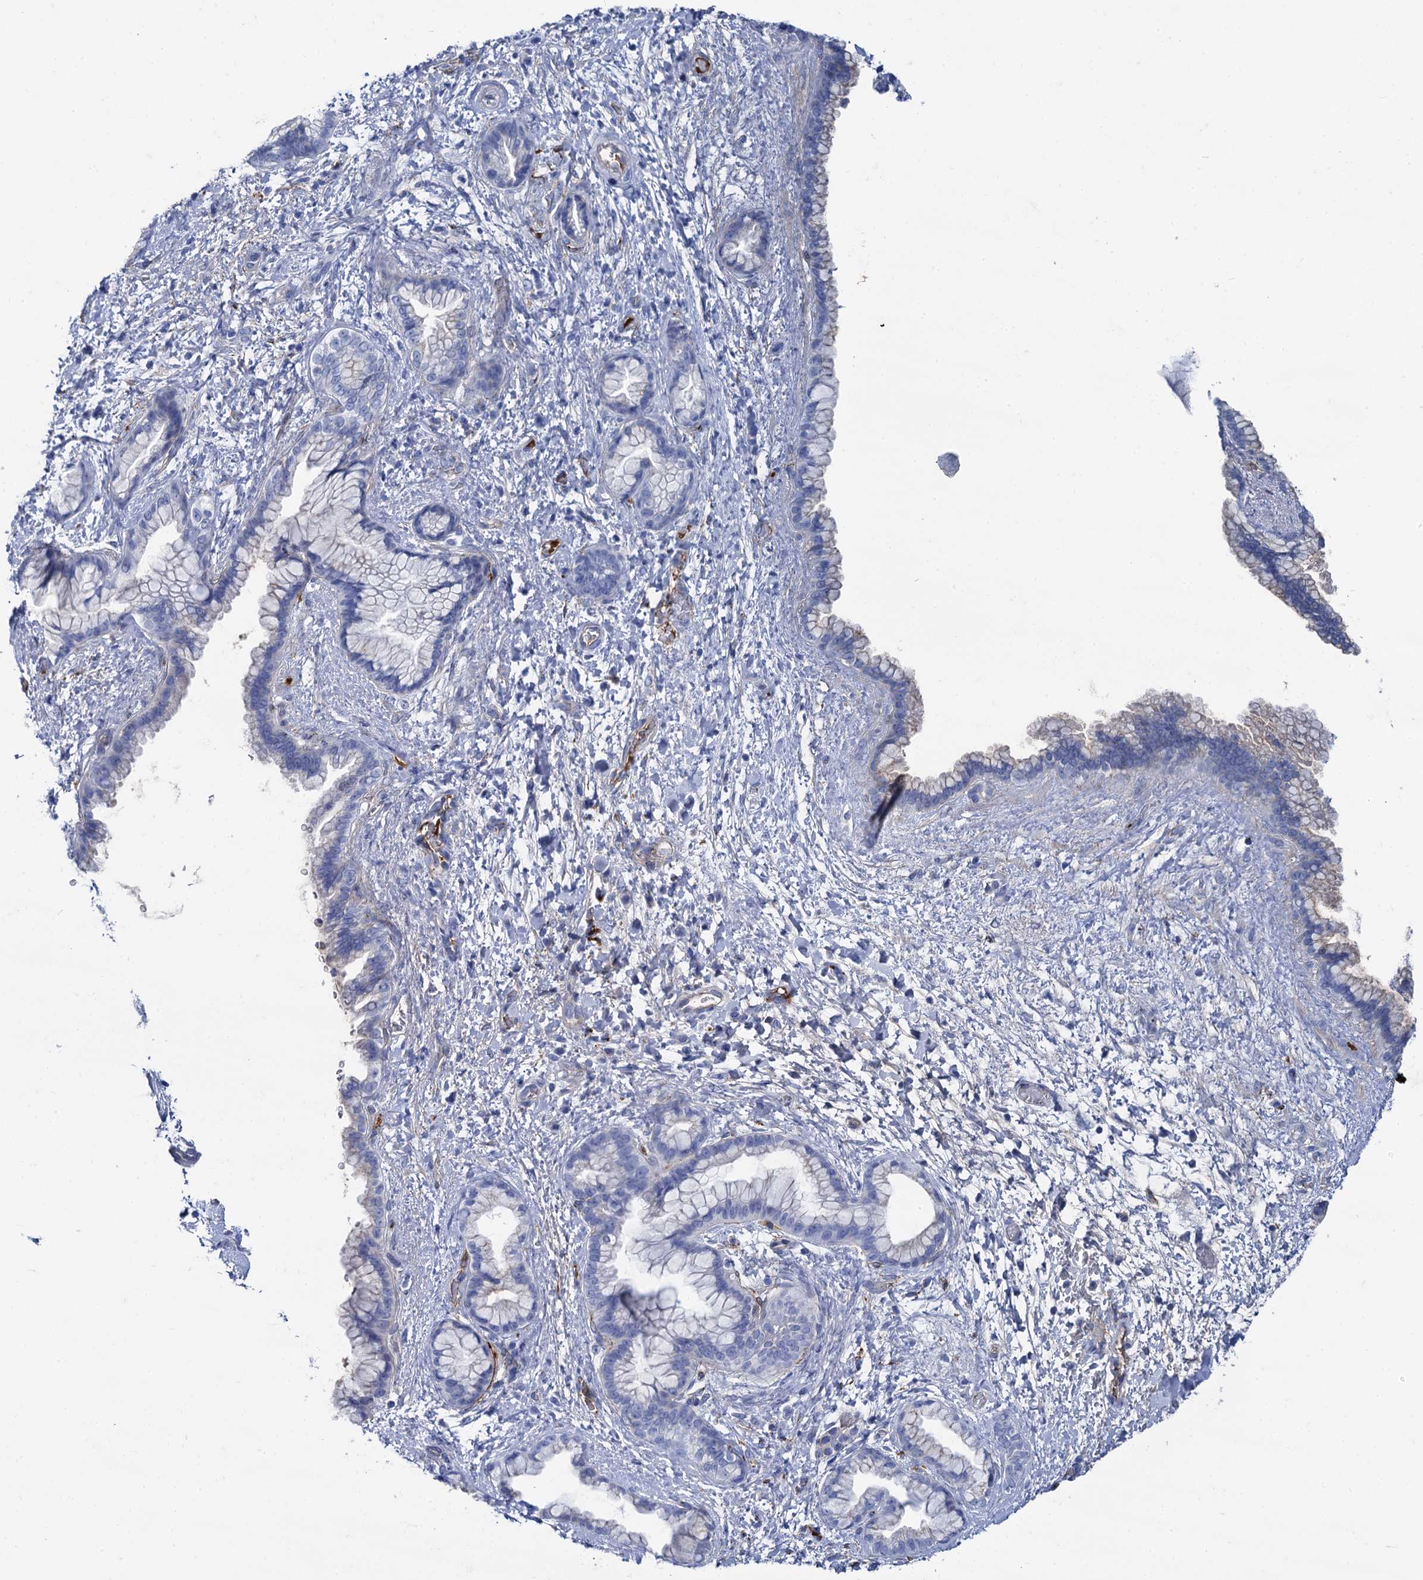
{"staining": {"intensity": "negative", "quantity": "none", "location": "none"}, "tissue": "pancreatic cancer", "cell_type": "Tumor cells", "image_type": "cancer", "snomed": [{"axis": "morphology", "description": "Adenocarcinoma, NOS"}, {"axis": "topography", "description": "Pancreas"}], "caption": "An immunohistochemistry (IHC) image of adenocarcinoma (pancreatic) is shown. There is no staining in tumor cells of adenocarcinoma (pancreatic).", "gene": "APOD", "patient": {"sex": "female", "age": 78}}